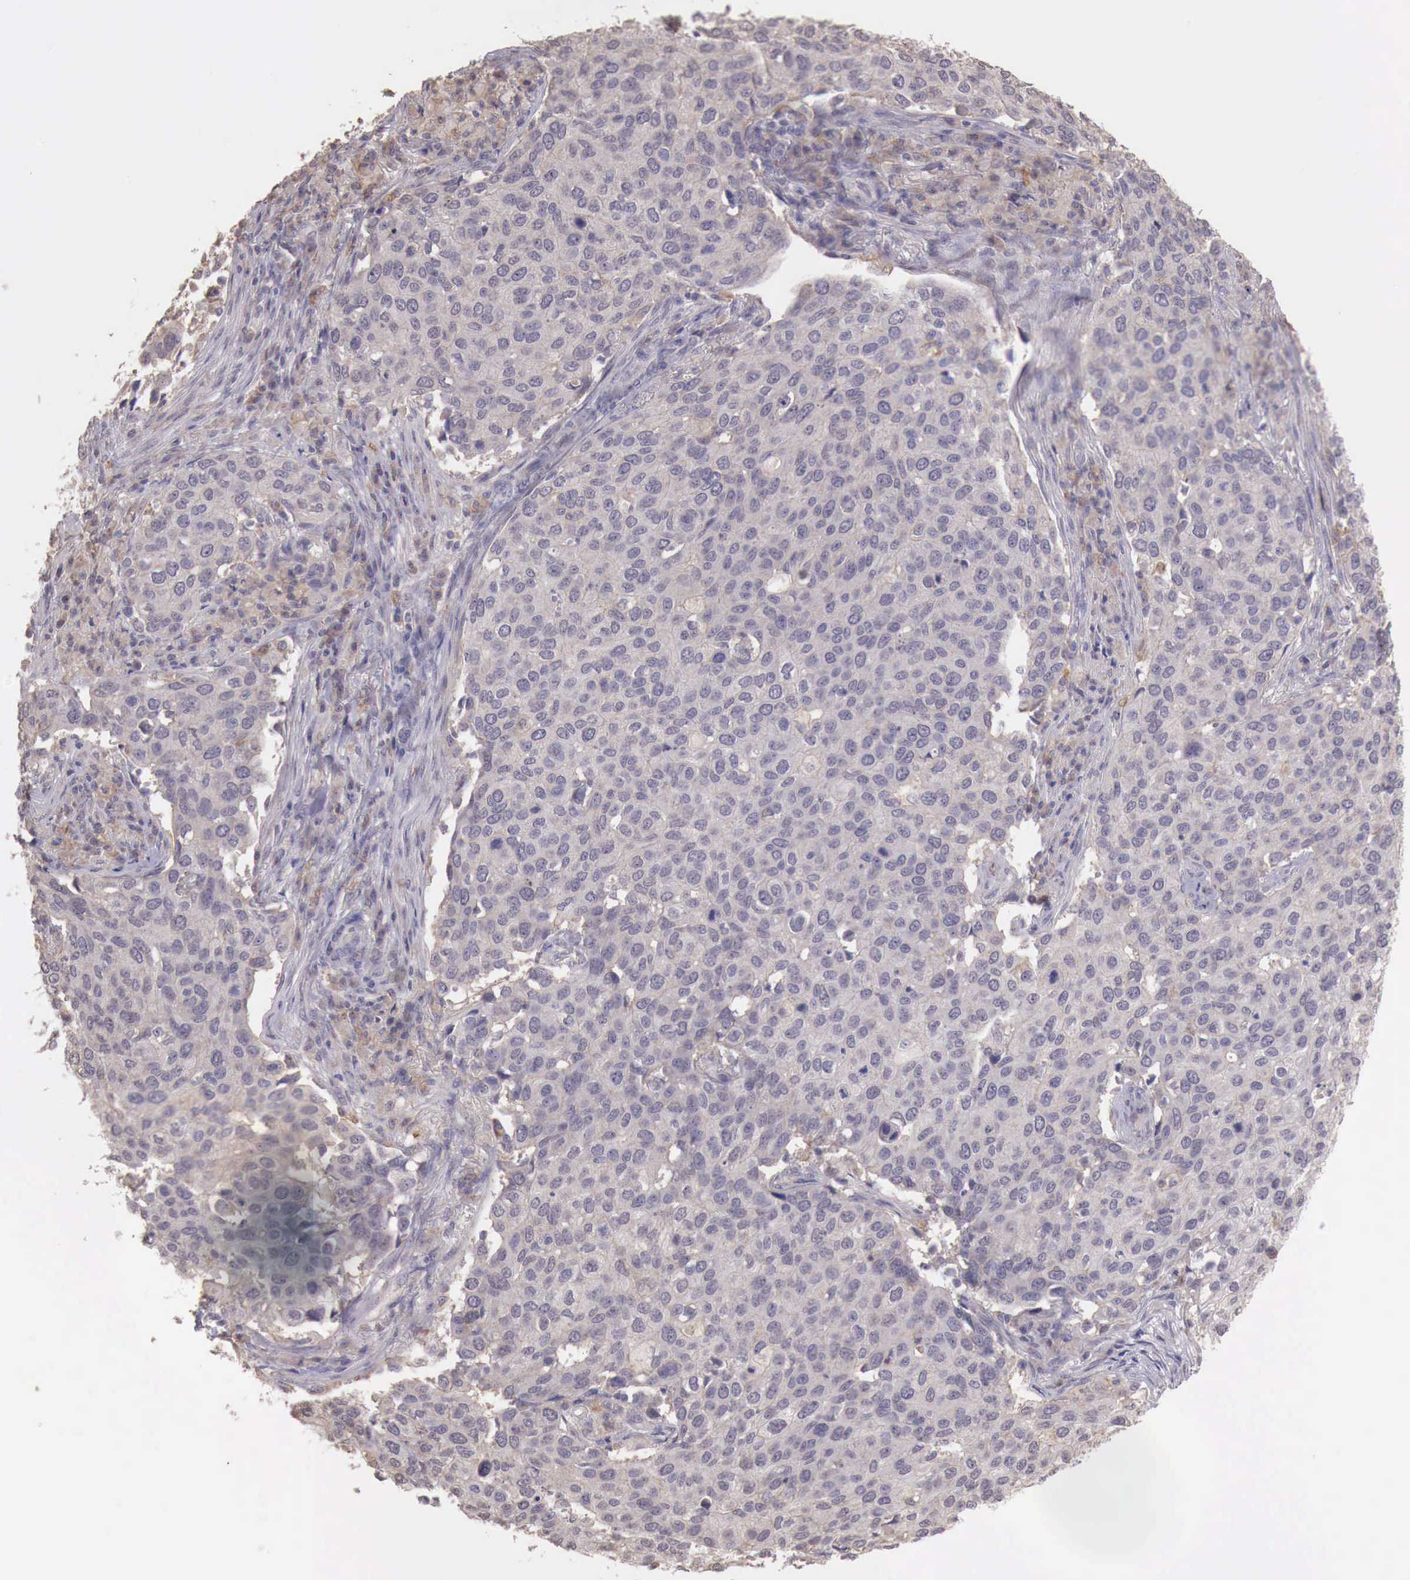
{"staining": {"intensity": "weak", "quantity": "25%-75%", "location": "cytoplasmic/membranous"}, "tissue": "cervical cancer", "cell_type": "Tumor cells", "image_type": "cancer", "snomed": [{"axis": "morphology", "description": "Squamous cell carcinoma, NOS"}, {"axis": "topography", "description": "Cervix"}], "caption": "An image of cervical cancer (squamous cell carcinoma) stained for a protein demonstrates weak cytoplasmic/membranous brown staining in tumor cells. (Brightfield microscopy of DAB IHC at high magnification).", "gene": "CHRDL1", "patient": {"sex": "female", "age": 54}}